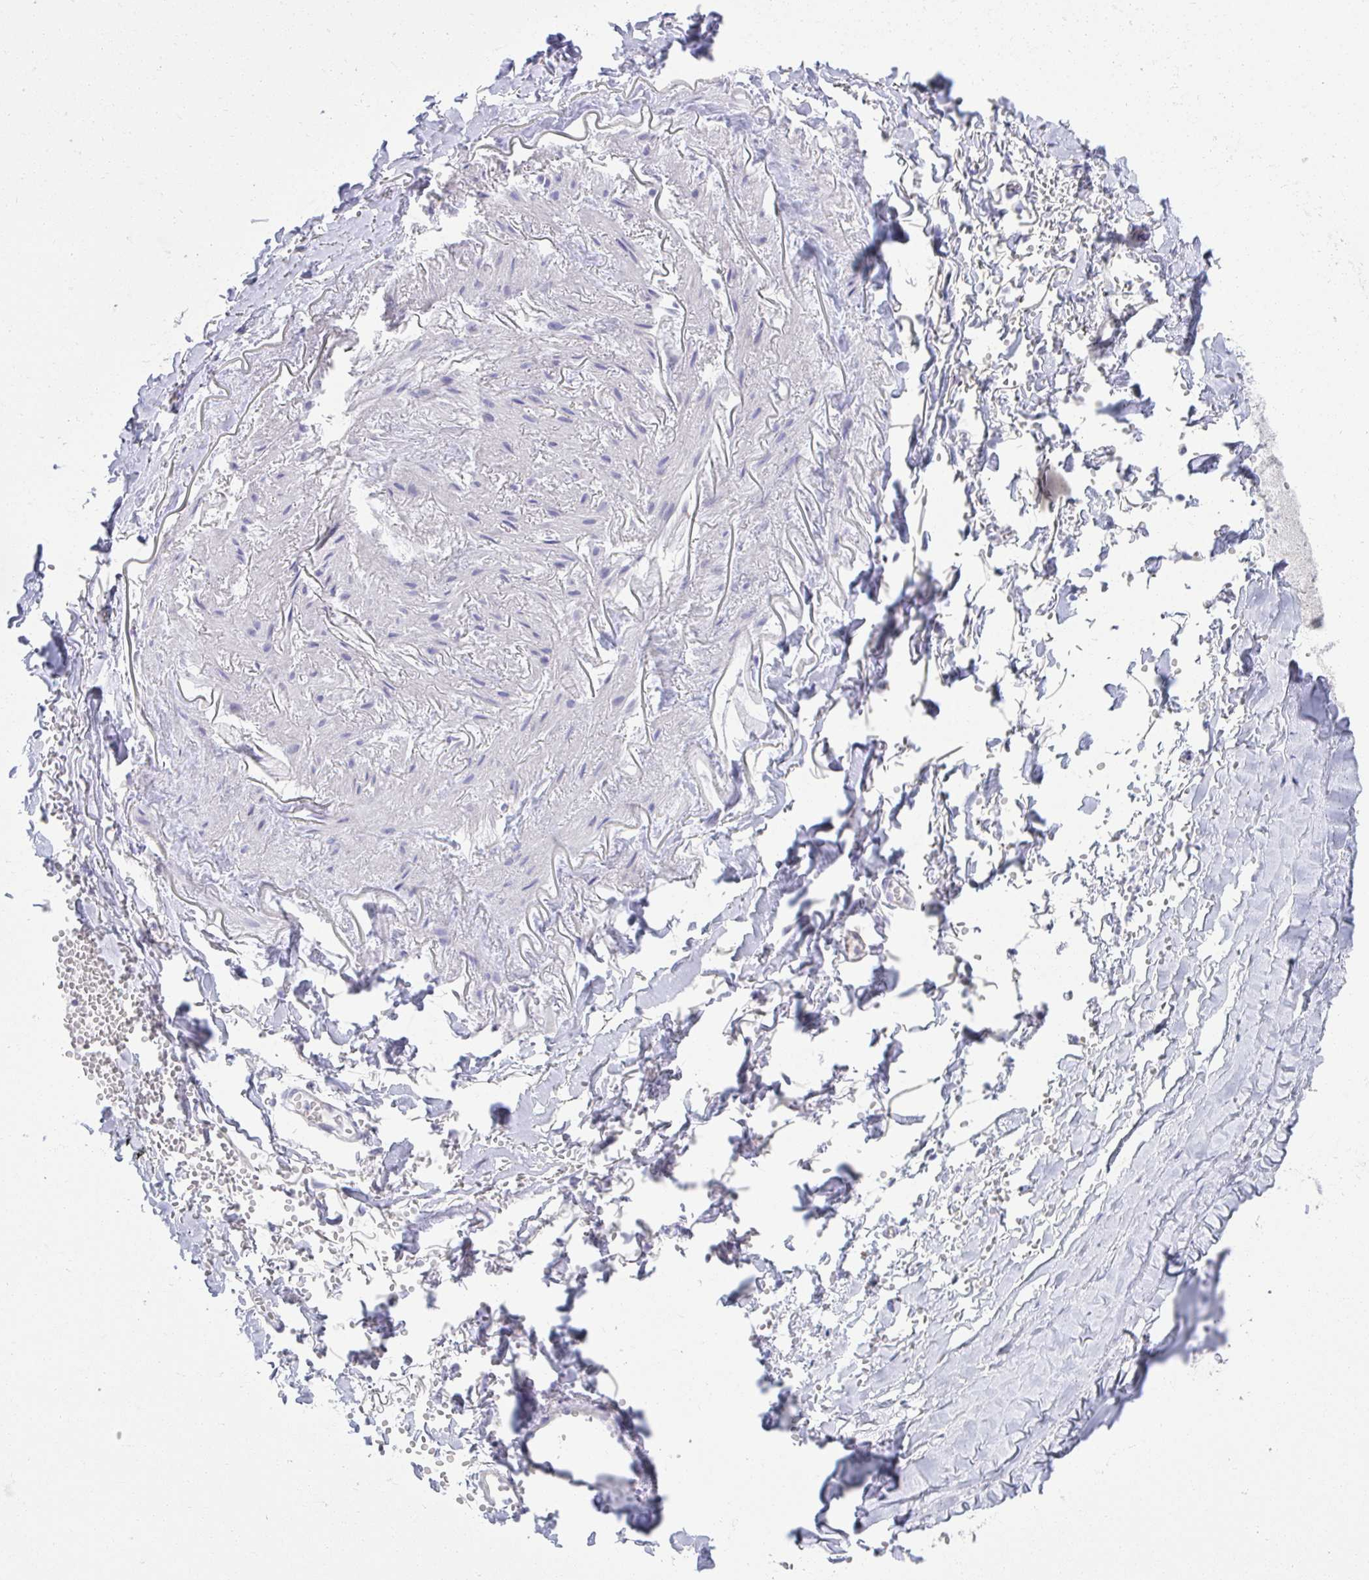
{"staining": {"intensity": "negative", "quantity": "none", "location": "none"}, "tissue": "adipose tissue", "cell_type": "Adipocytes", "image_type": "normal", "snomed": [{"axis": "morphology", "description": "Normal tissue, NOS"}, {"axis": "topography", "description": "Cartilage tissue"}, {"axis": "topography", "description": "Bronchus"}, {"axis": "topography", "description": "Peripheral nerve tissue"}], "caption": "High power microscopy photomicrograph of an immunohistochemistry (IHC) micrograph of normal adipose tissue, revealing no significant positivity in adipocytes.", "gene": "FASLG", "patient": {"sex": "female", "age": 59}}